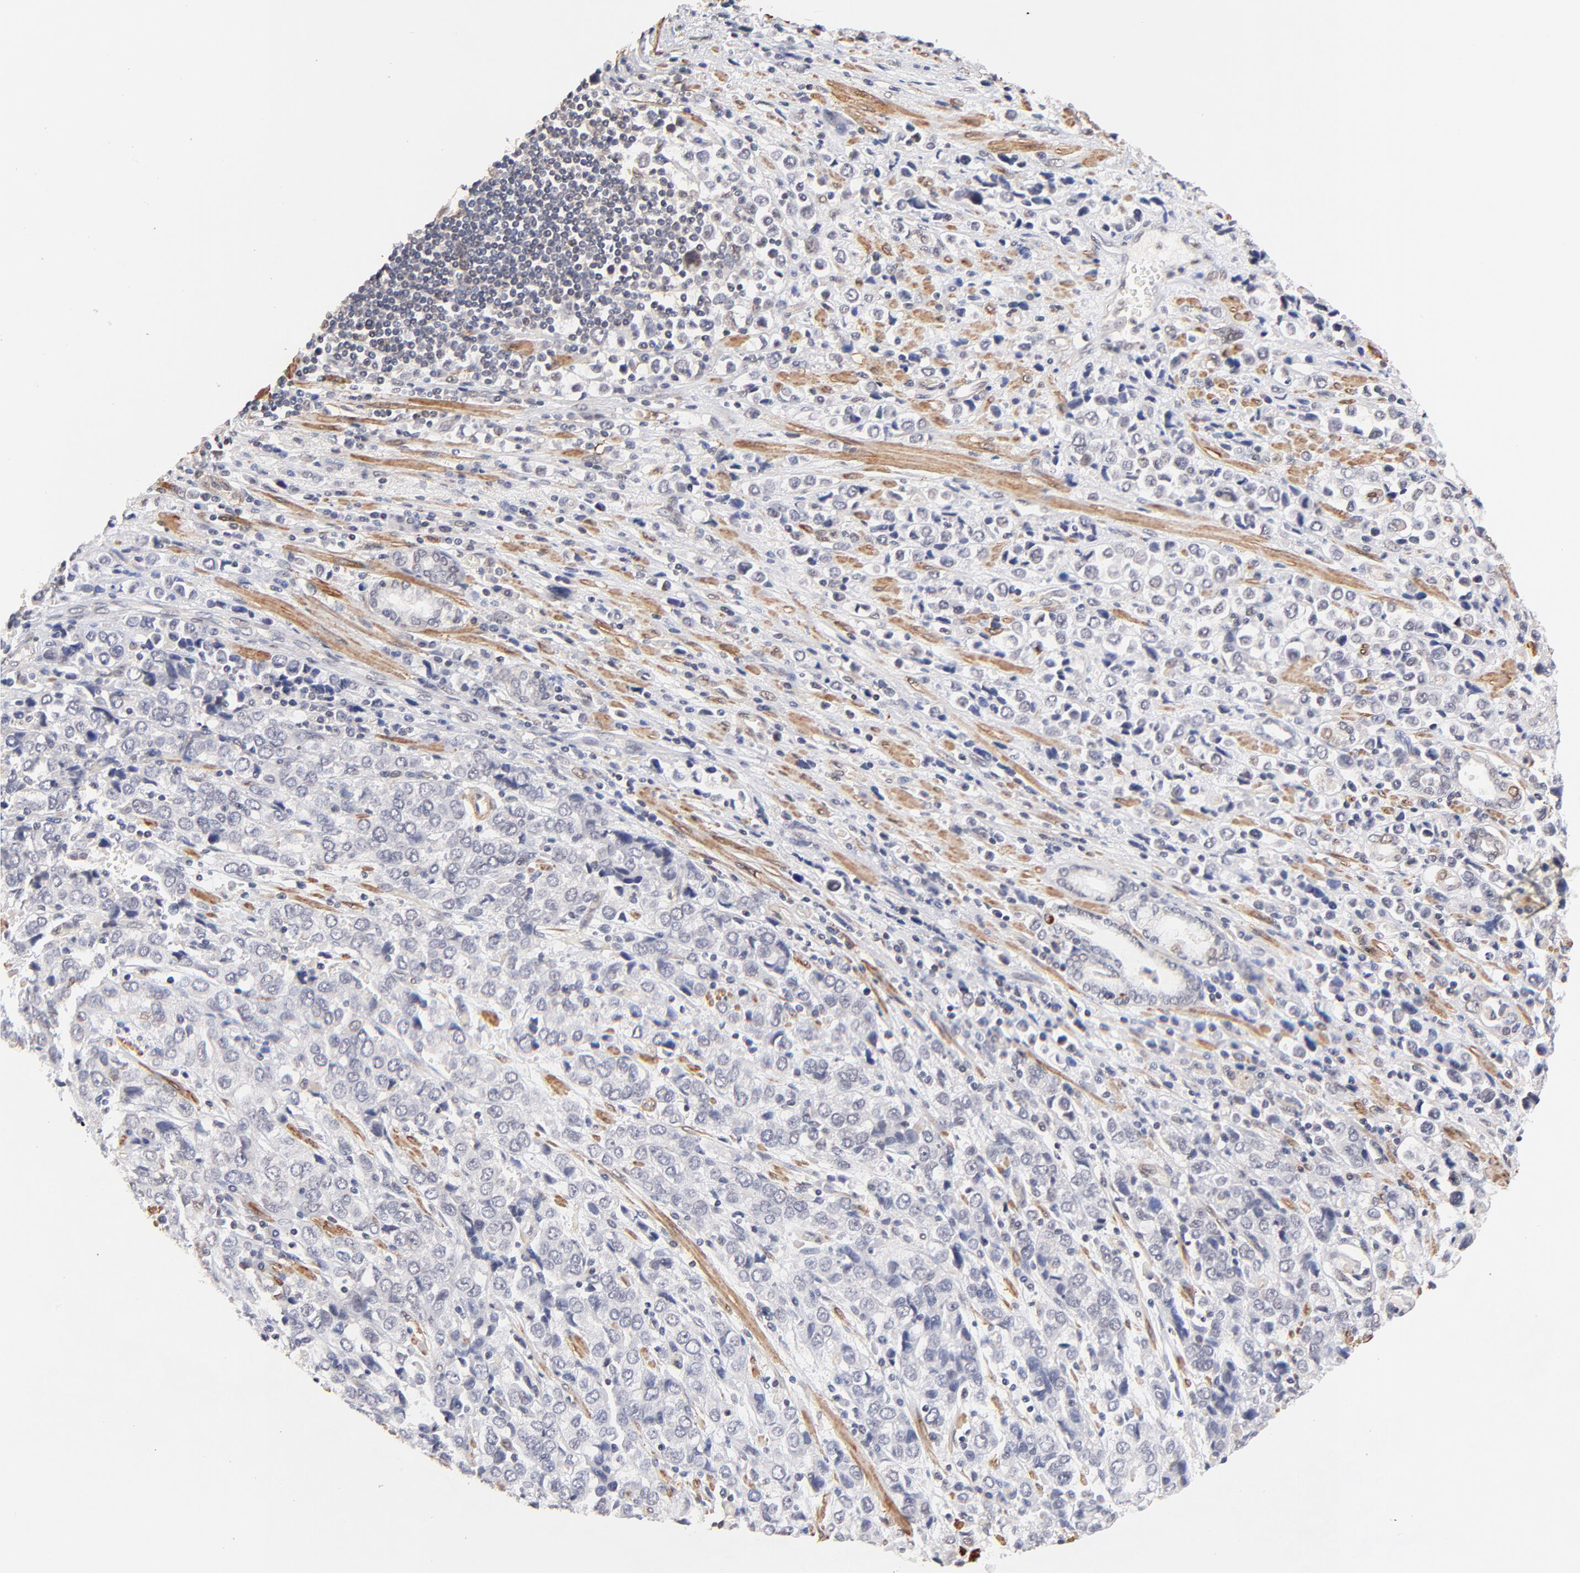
{"staining": {"intensity": "weak", "quantity": "<25%", "location": "cytoplasmic/membranous,nuclear"}, "tissue": "stomach cancer", "cell_type": "Tumor cells", "image_type": "cancer", "snomed": [{"axis": "morphology", "description": "Adenocarcinoma, NOS"}, {"axis": "topography", "description": "Stomach, upper"}], "caption": "This is a micrograph of immunohistochemistry staining of stomach cancer, which shows no positivity in tumor cells. The staining is performed using DAB brown chromogen with nuclei counter-stained in using hematoxylin.", "gene": "ZFP92", "patient": {"sex": "male", "age": 76}}